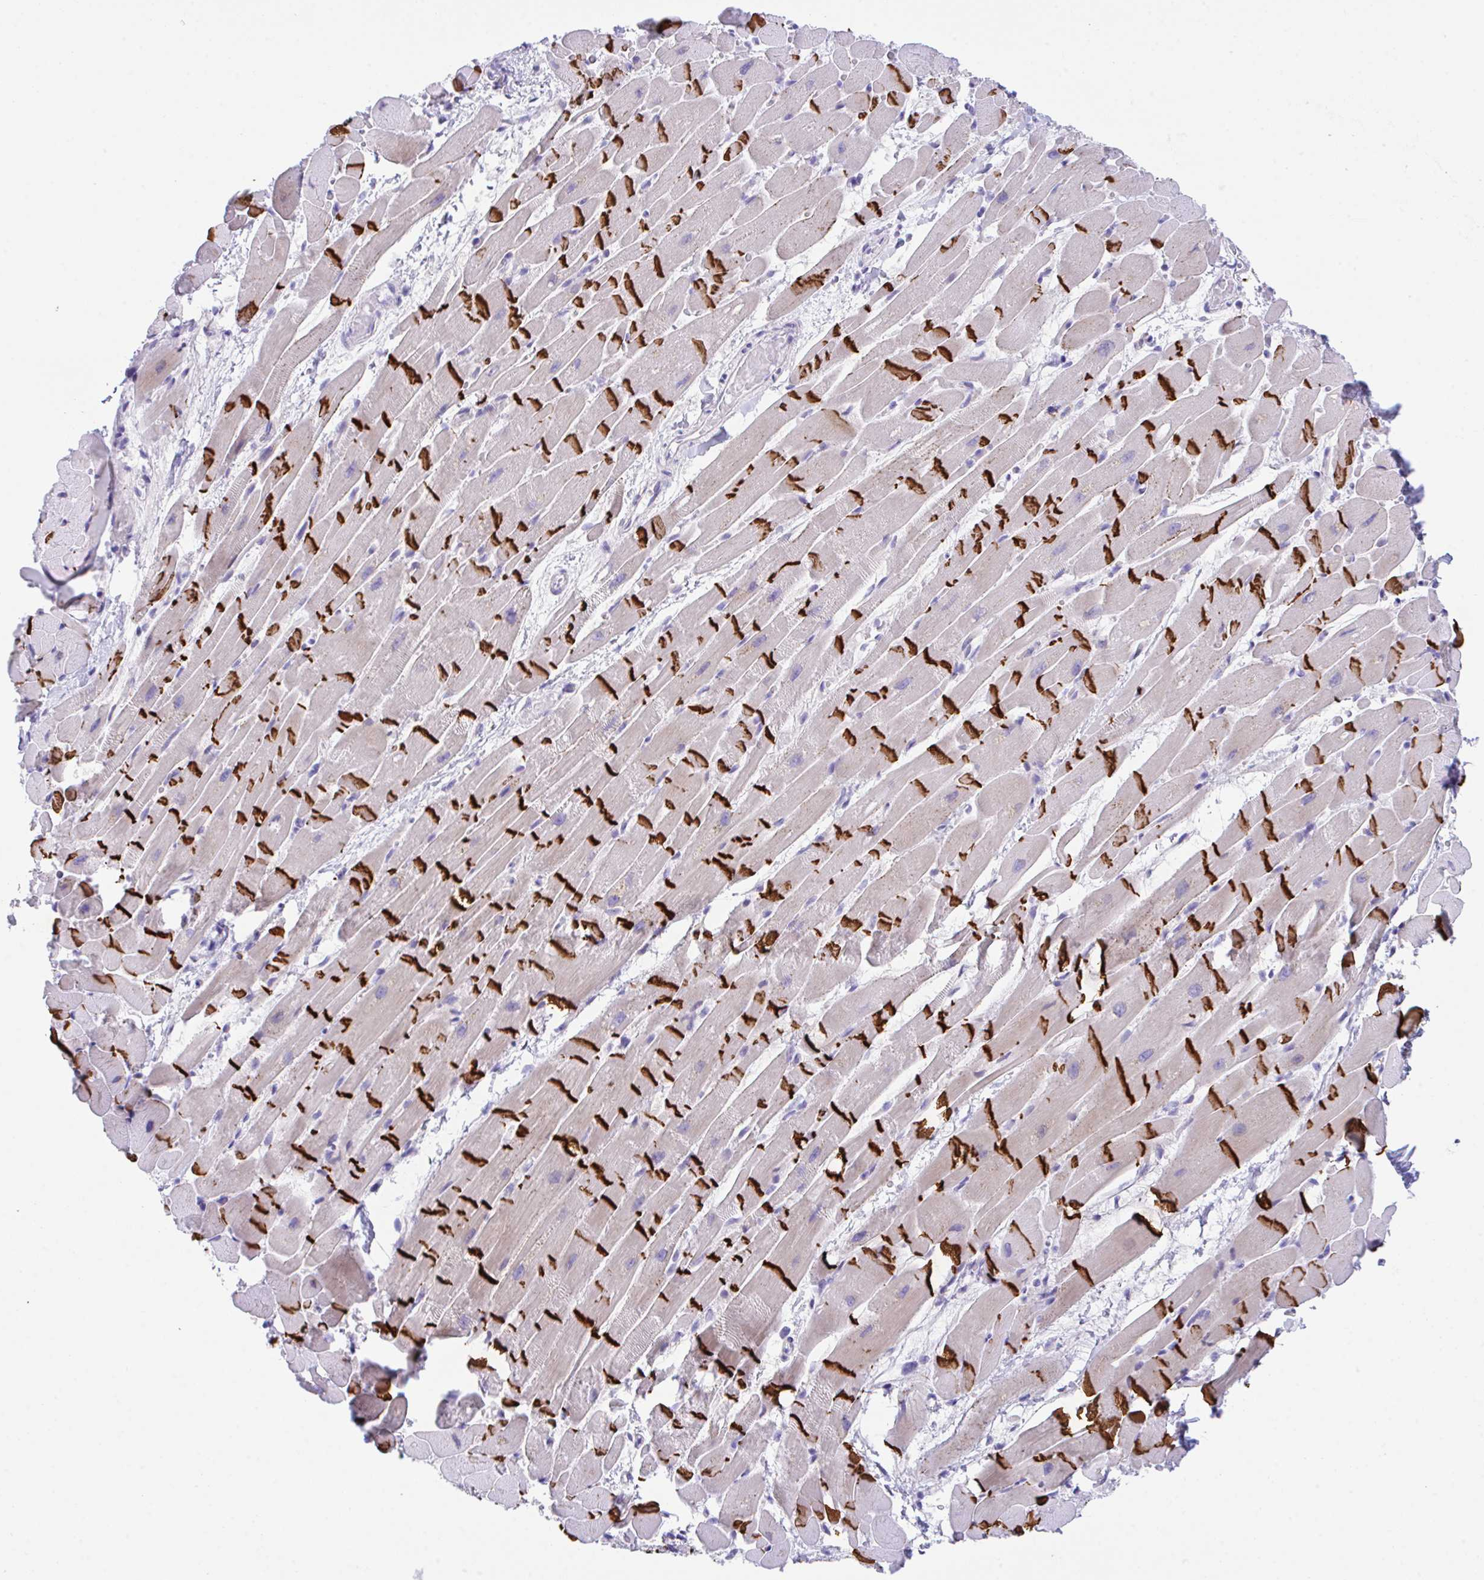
{"staining": {"intensity": "strong", "quantity": ">75%", "location": "cytoplasmic/membranous"}, "tissue": "heart muscle", "cell_type": "Cardiomyocytes", "image_type": "normal", "snomed": [{"axis": "morphology", "description": "Normal tissue, NOS"}, {"axis": "topography", "description": "Heart"}], "caption": "IHC image of unremarkable heart muscle: human heart muscle stained using immunohistochemistry (IHC) exhibits high levels of strong protein expression localized specifically in the cytoplasmic/membranous of cardiomyocytes, appearing as a cytoplasmic/membranous brown color.", "gene": "SLC16A6", "patient": {"sex": "male", "age": 37}}